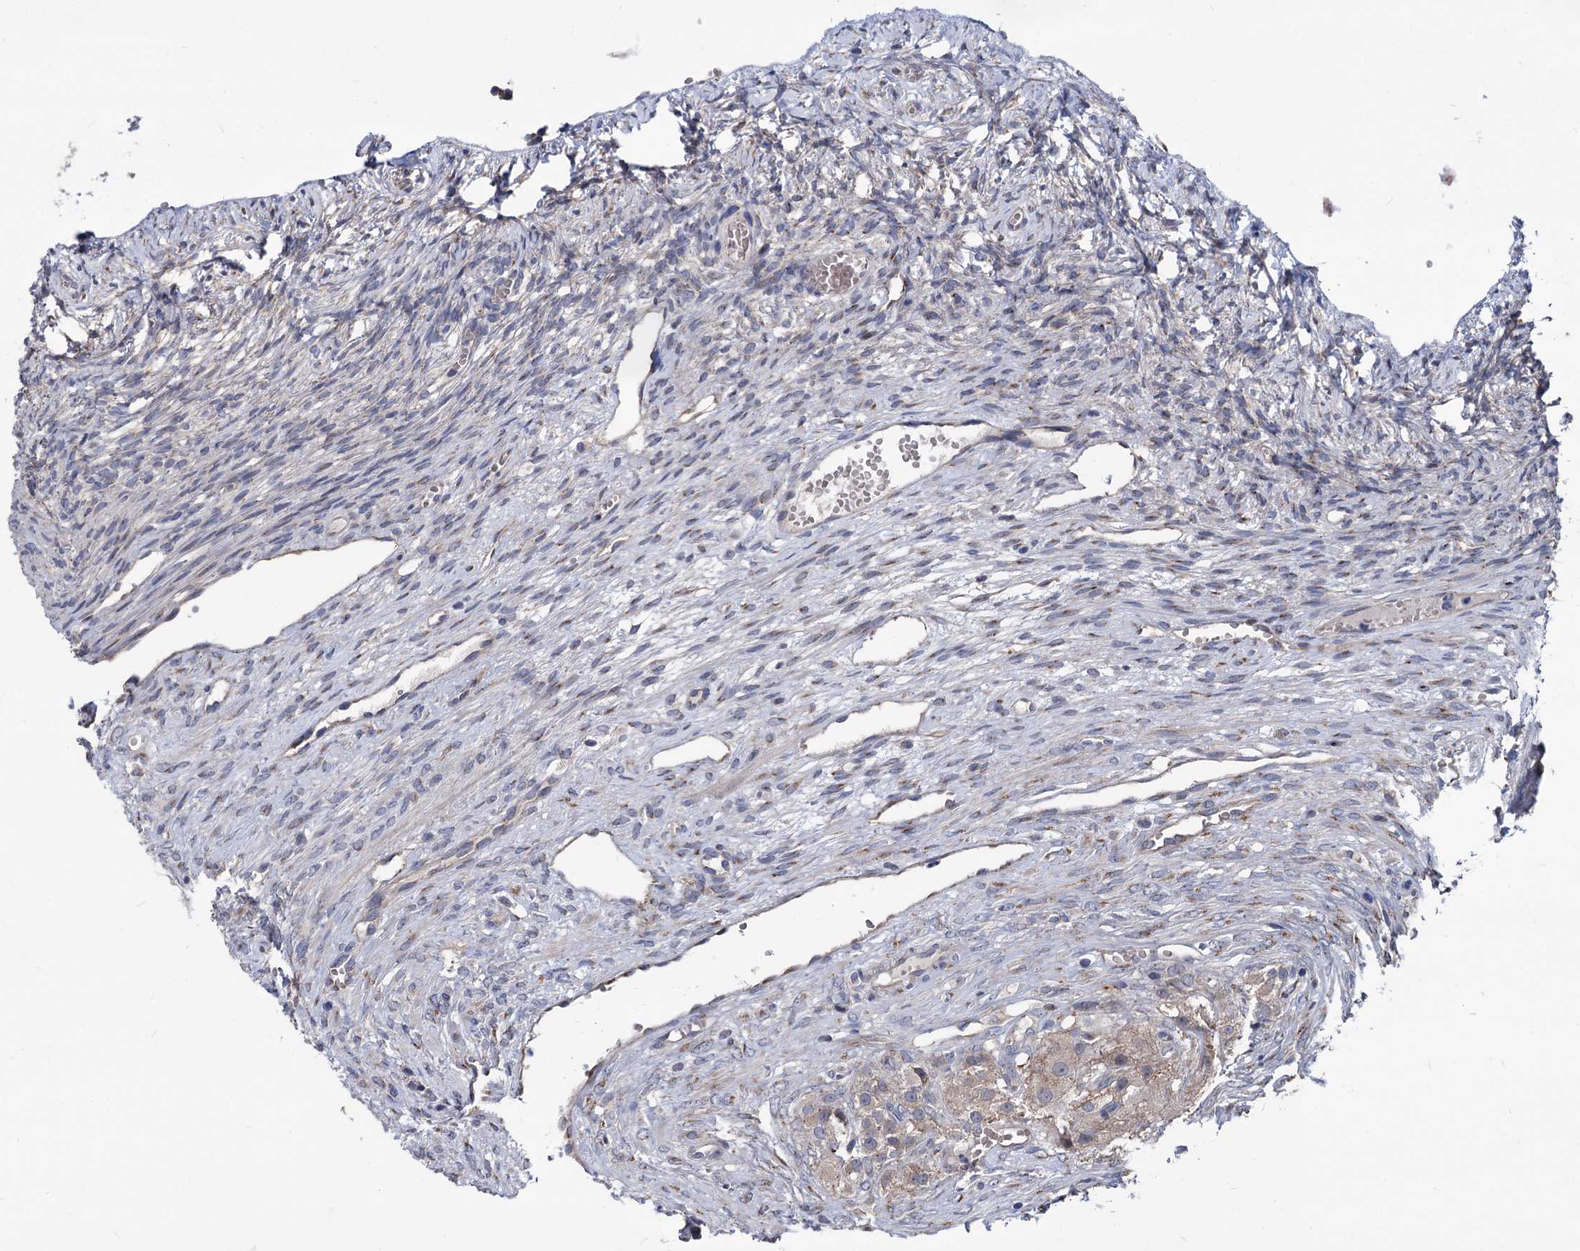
{"staining": {"intensity": "negative", "quantity": "none", "location": "none"}, "tissue": "ovary", "cell_type": "Ovarian stroma cells", "image_type": "normal", "snomed": [{"axis": "morphology", "description": "Normal tissue, NOS"}, {"axis": "topography", "description": "Ovary"}], "caption": "Immunohistochemistry (IHC) histopathology image of unremarkable ovary stained for a protein (brown), which exhibits no expression in ovarian stroma cells.", "gene": "SMAGP", "patient": {"sex": "female", "age": 51}}